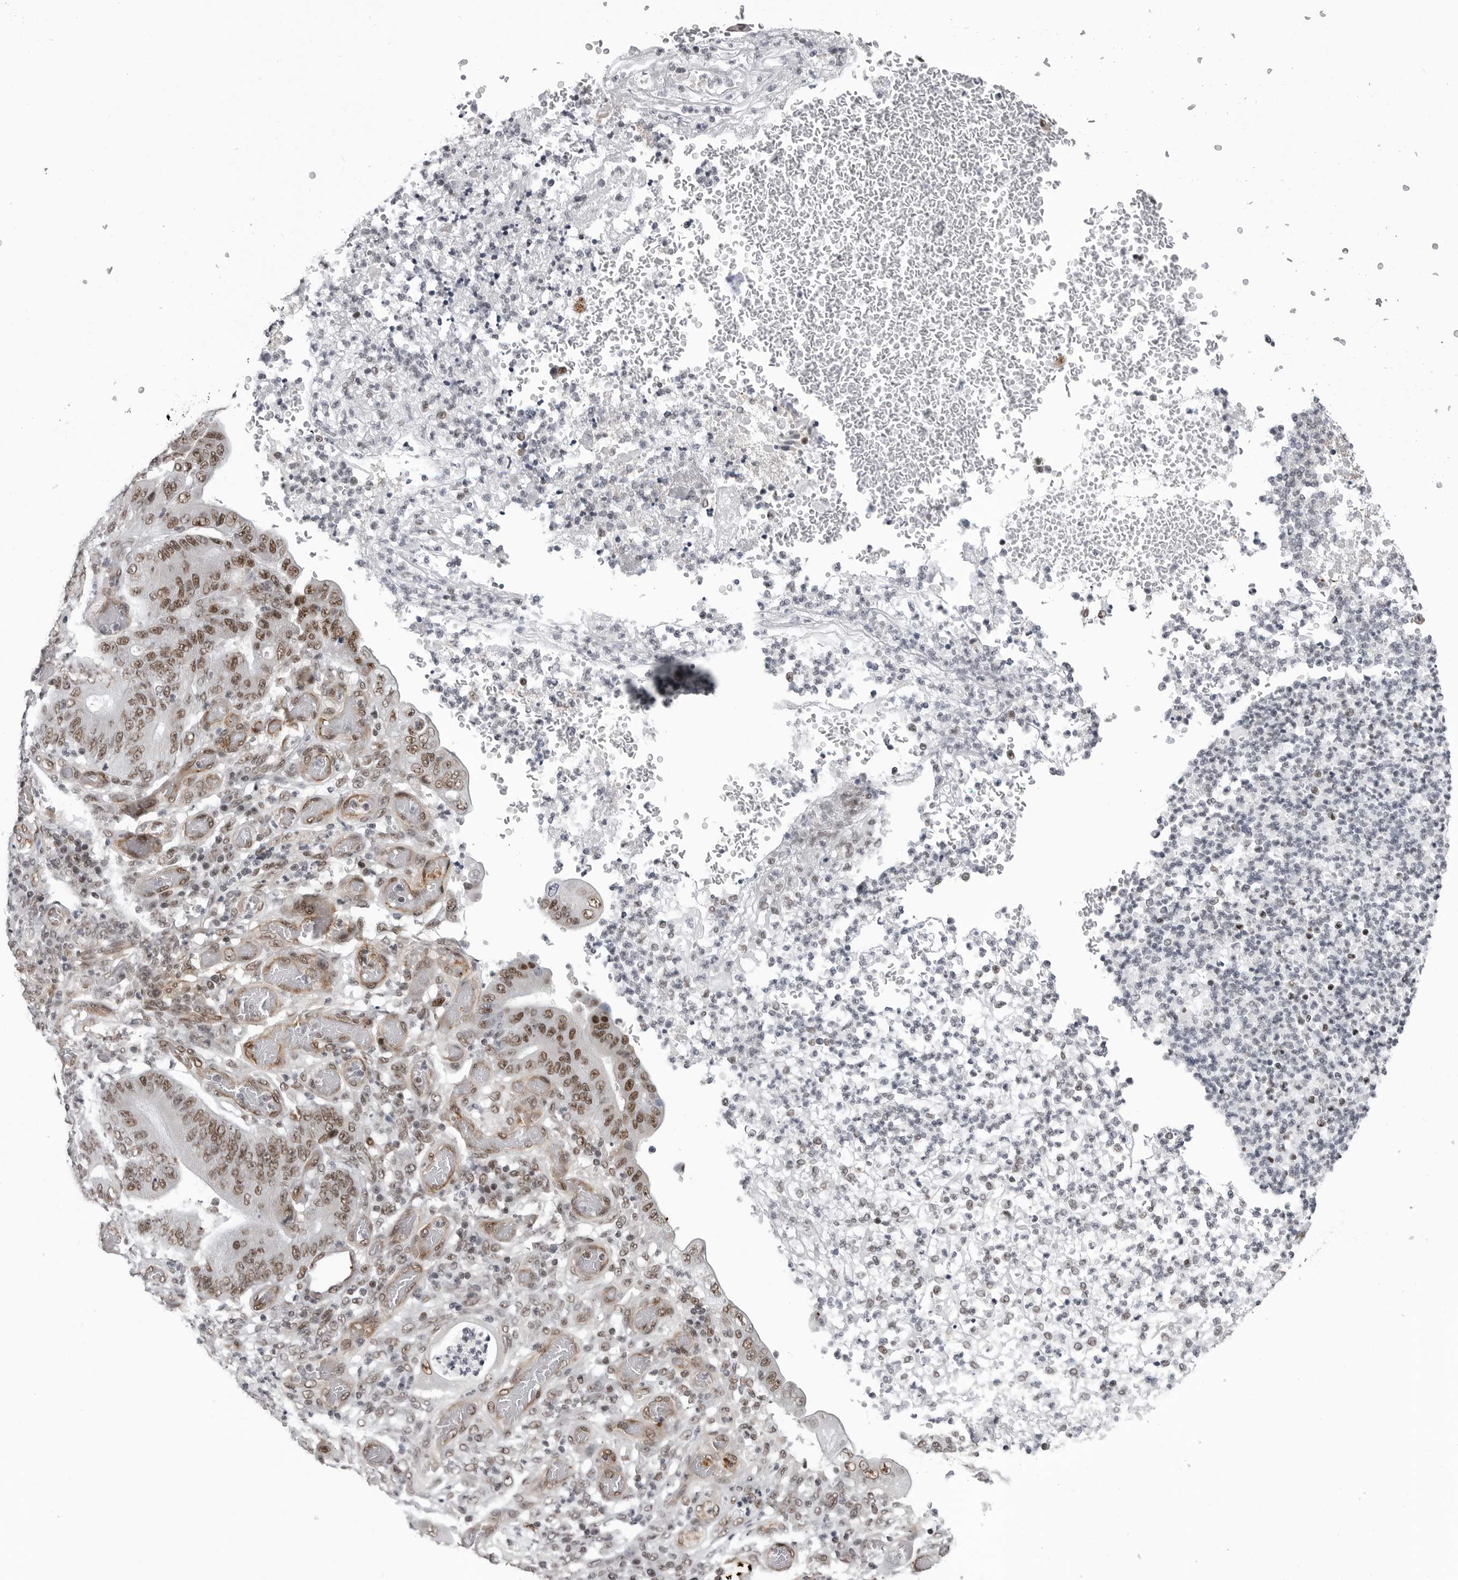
{"staining": {"intensity": "moderate", "quantity": ">75%", "location": "nuclear"}, "tissue": "stomach cancer", "cell_type": "Tumor cells", "image_type": "cancer", "snomed": [{"axis": "morphology", "description": "Adenocarcinoma, NOS"}, {"axis": "topography", "description": "Stomach"}], "caption": "Brown immunohistochemical staining in stomach cancer exhibits moderate nuclear positivity in about >75% of tumor cells.", "gene": "RNF26", "patient": {"sex": "female", "age": 73}}